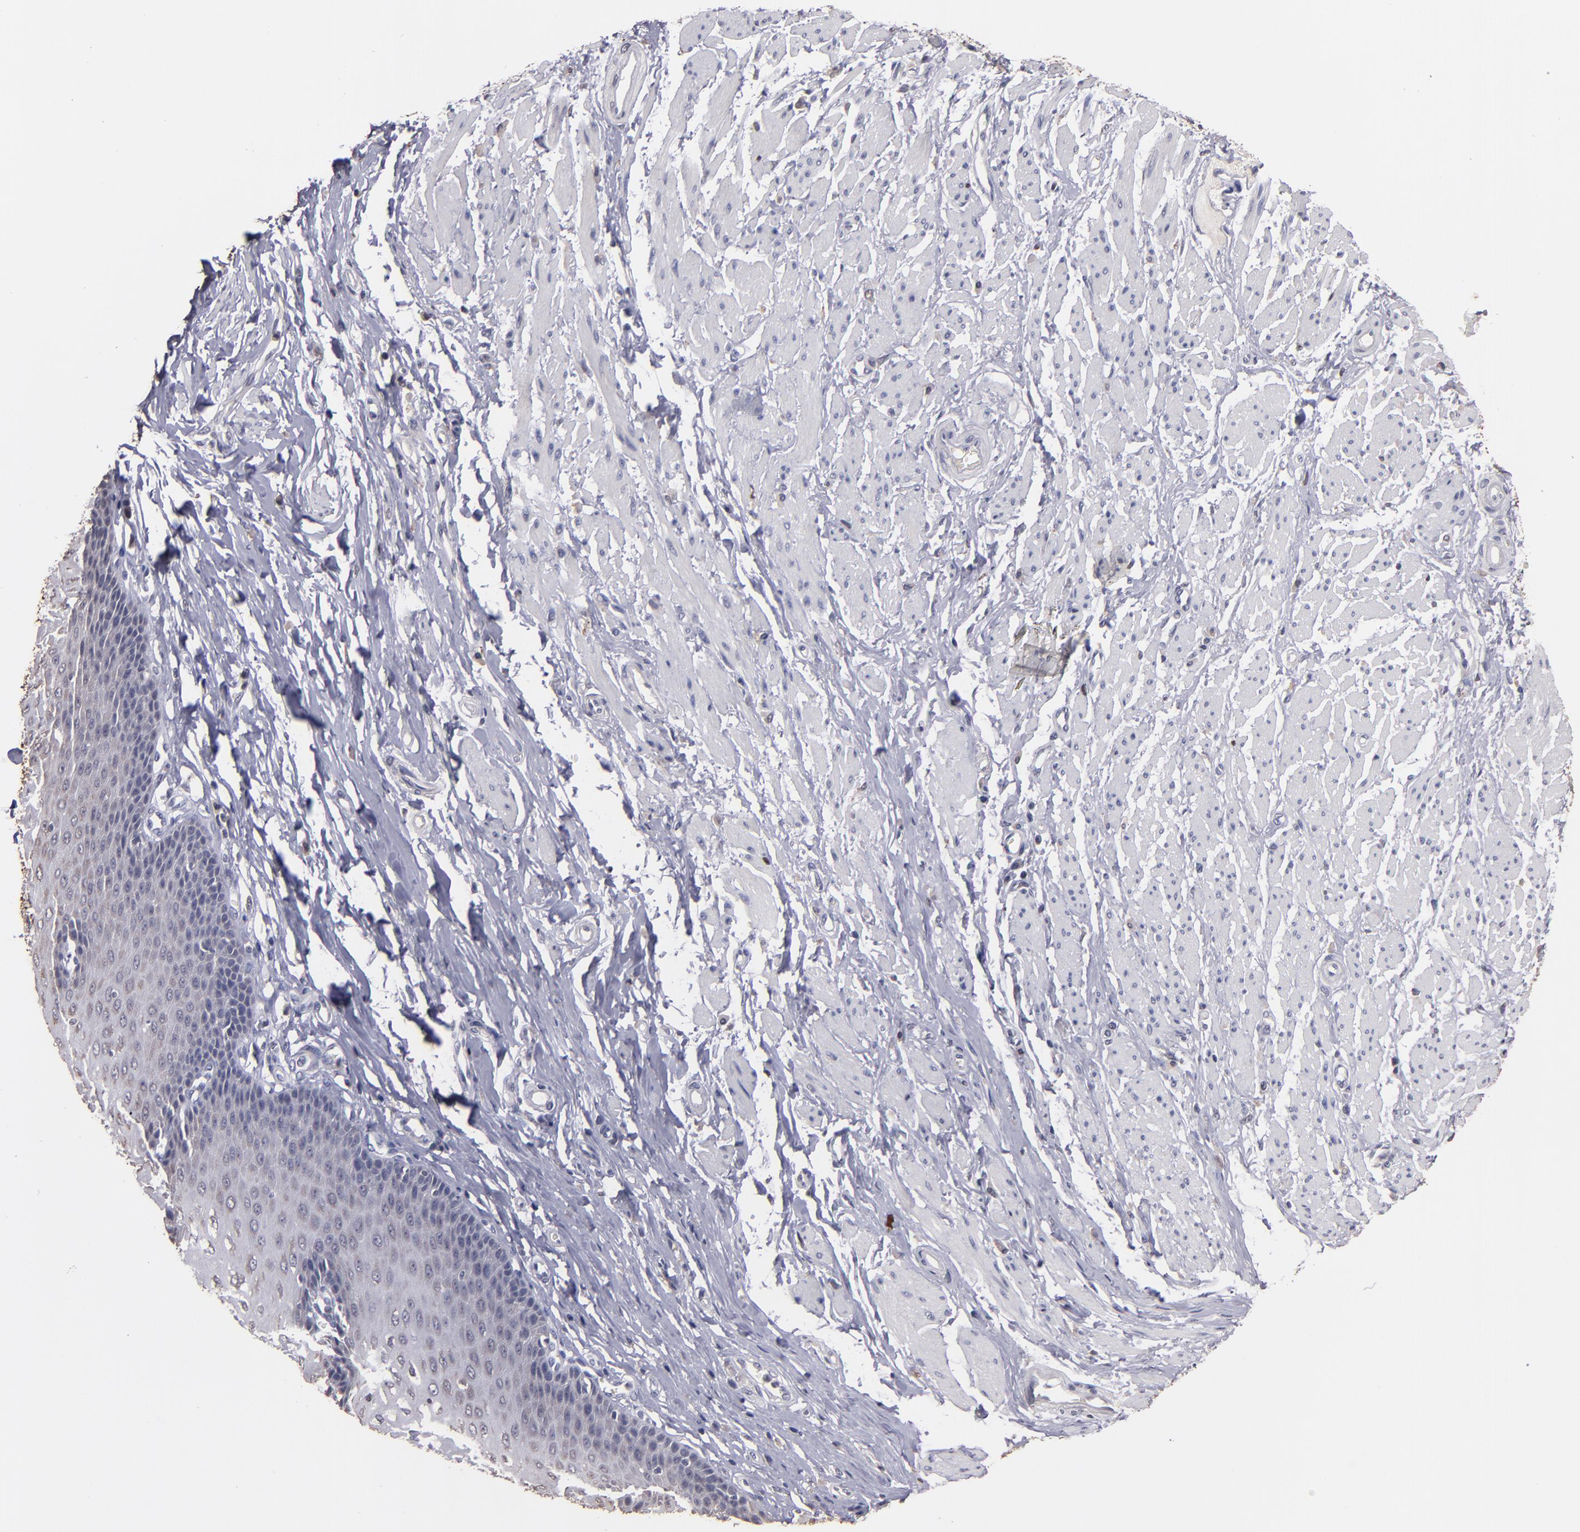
{"staining": {"intensity": "negative", "quantity": "none", "location": "none"}, "tissue": "esophagus", "cell_type": "Squamous epithelial cells", "image_type": "normal", "snomed": [{"axis": "morphology", "description": "Normal tissue, NOS"}, {"axis": "topography", "description": "Esophagus"}], "caption": "Immunohistochemistry (IHC) micrograph of normal esophagus: esophagus stained with DAB (3,3'-diaminobenzidine) reveals no significant protein staining in squamous epithelial cells.", "gene": "S100A1", "patient": {"sex": "male", "age": 70}}